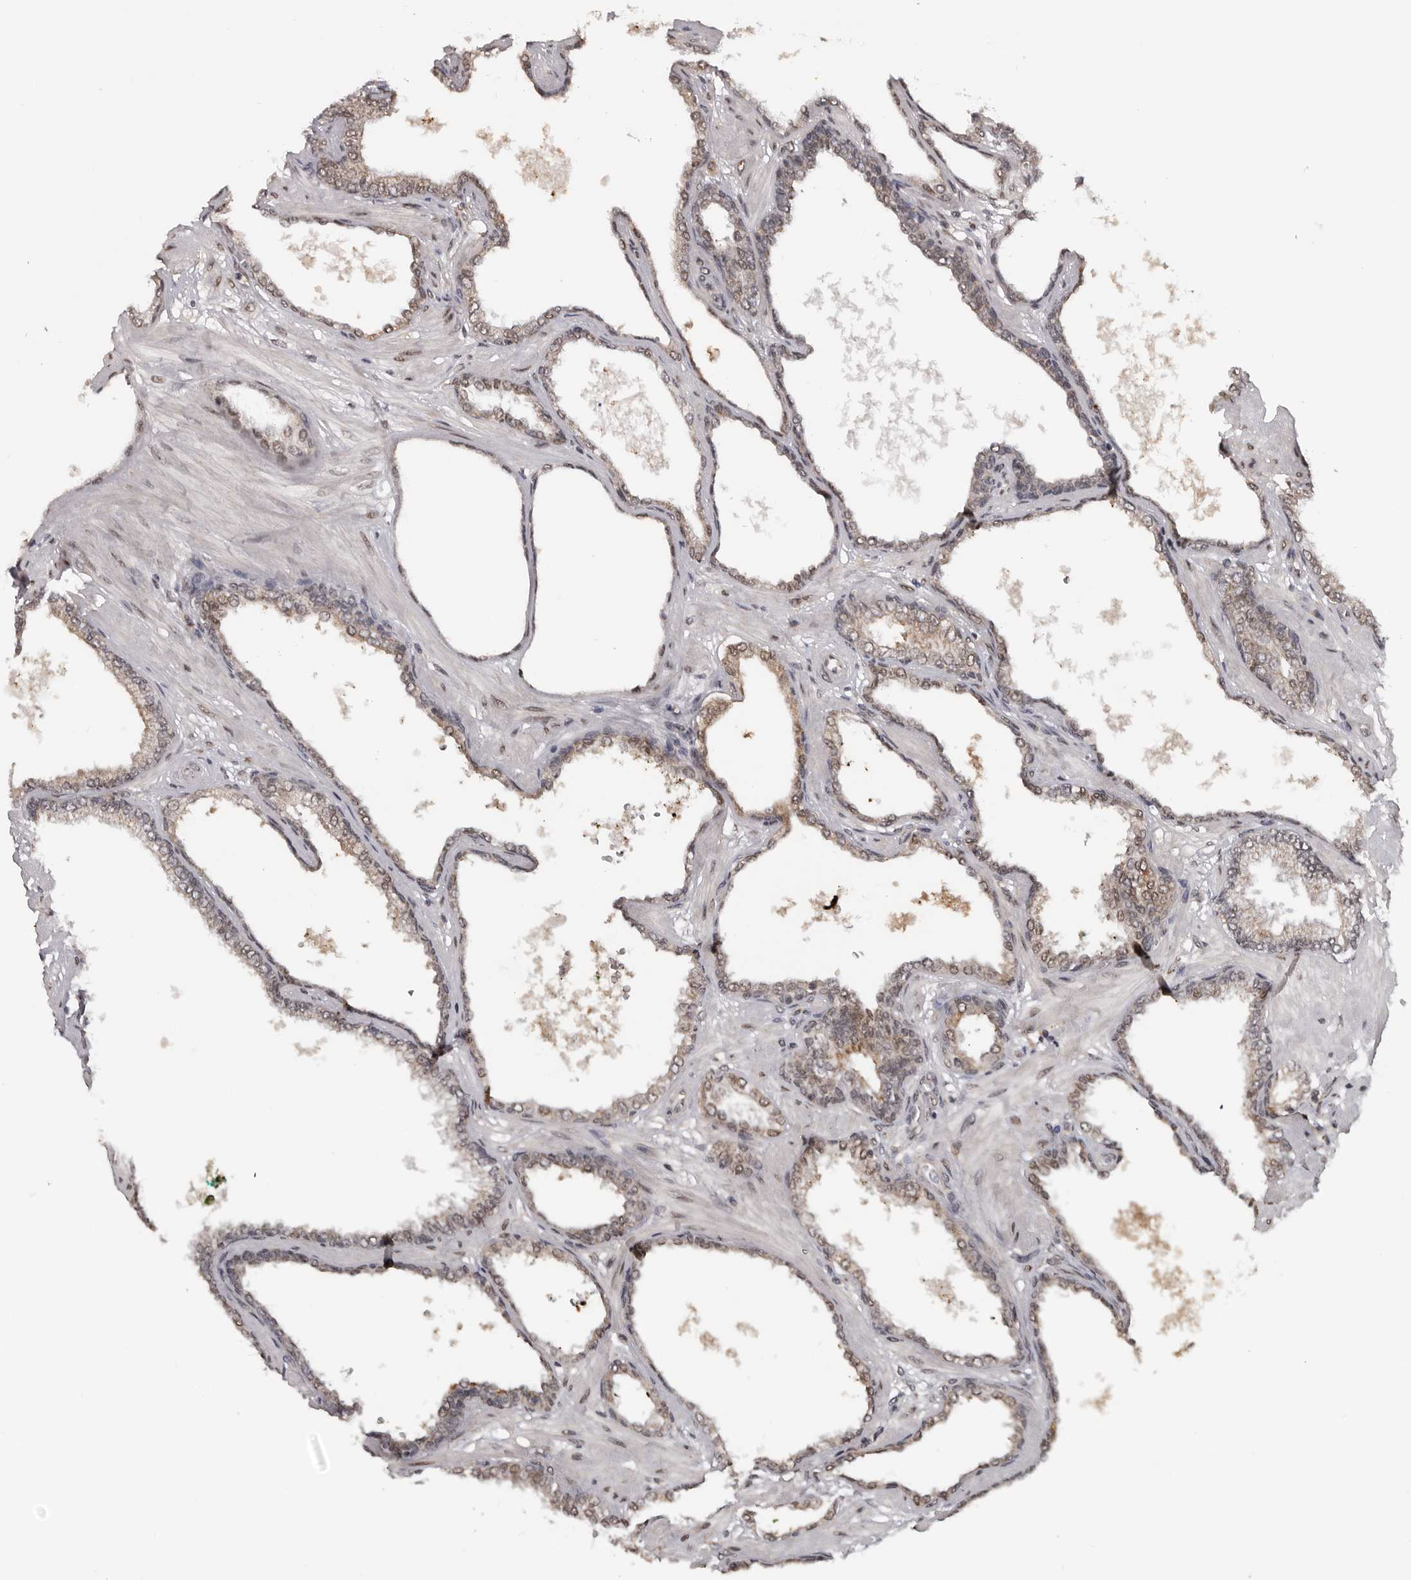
{"staining": {"intensity": "moderate", "quantity": "25%-75%", "location": "cytoplasmic/membranous,nuclear"}, "tissue": "prostate cancer", "cell_type": "Tumor cells", "image_type": "cancer", "snomed": [{"axis": "morphology", "description": "Adenocarcinoma, Low grade"}, {"axis": "topography", "description": "Prostate"}], "caption": "Immunohistochemistry (DAB) staining of human prostate cancer (adenocarcinoma (low-grade)) exhibits moderate cytoplasmic/membranous and nuclear protein expression in approximately 25%-75% of tumor cells. Immunohistochemistry (ihc) stains the protein in brown and the nuclei are stained blue.", "gene": "MOGAT2", "patient": {"sex": "male", "age": 60}}